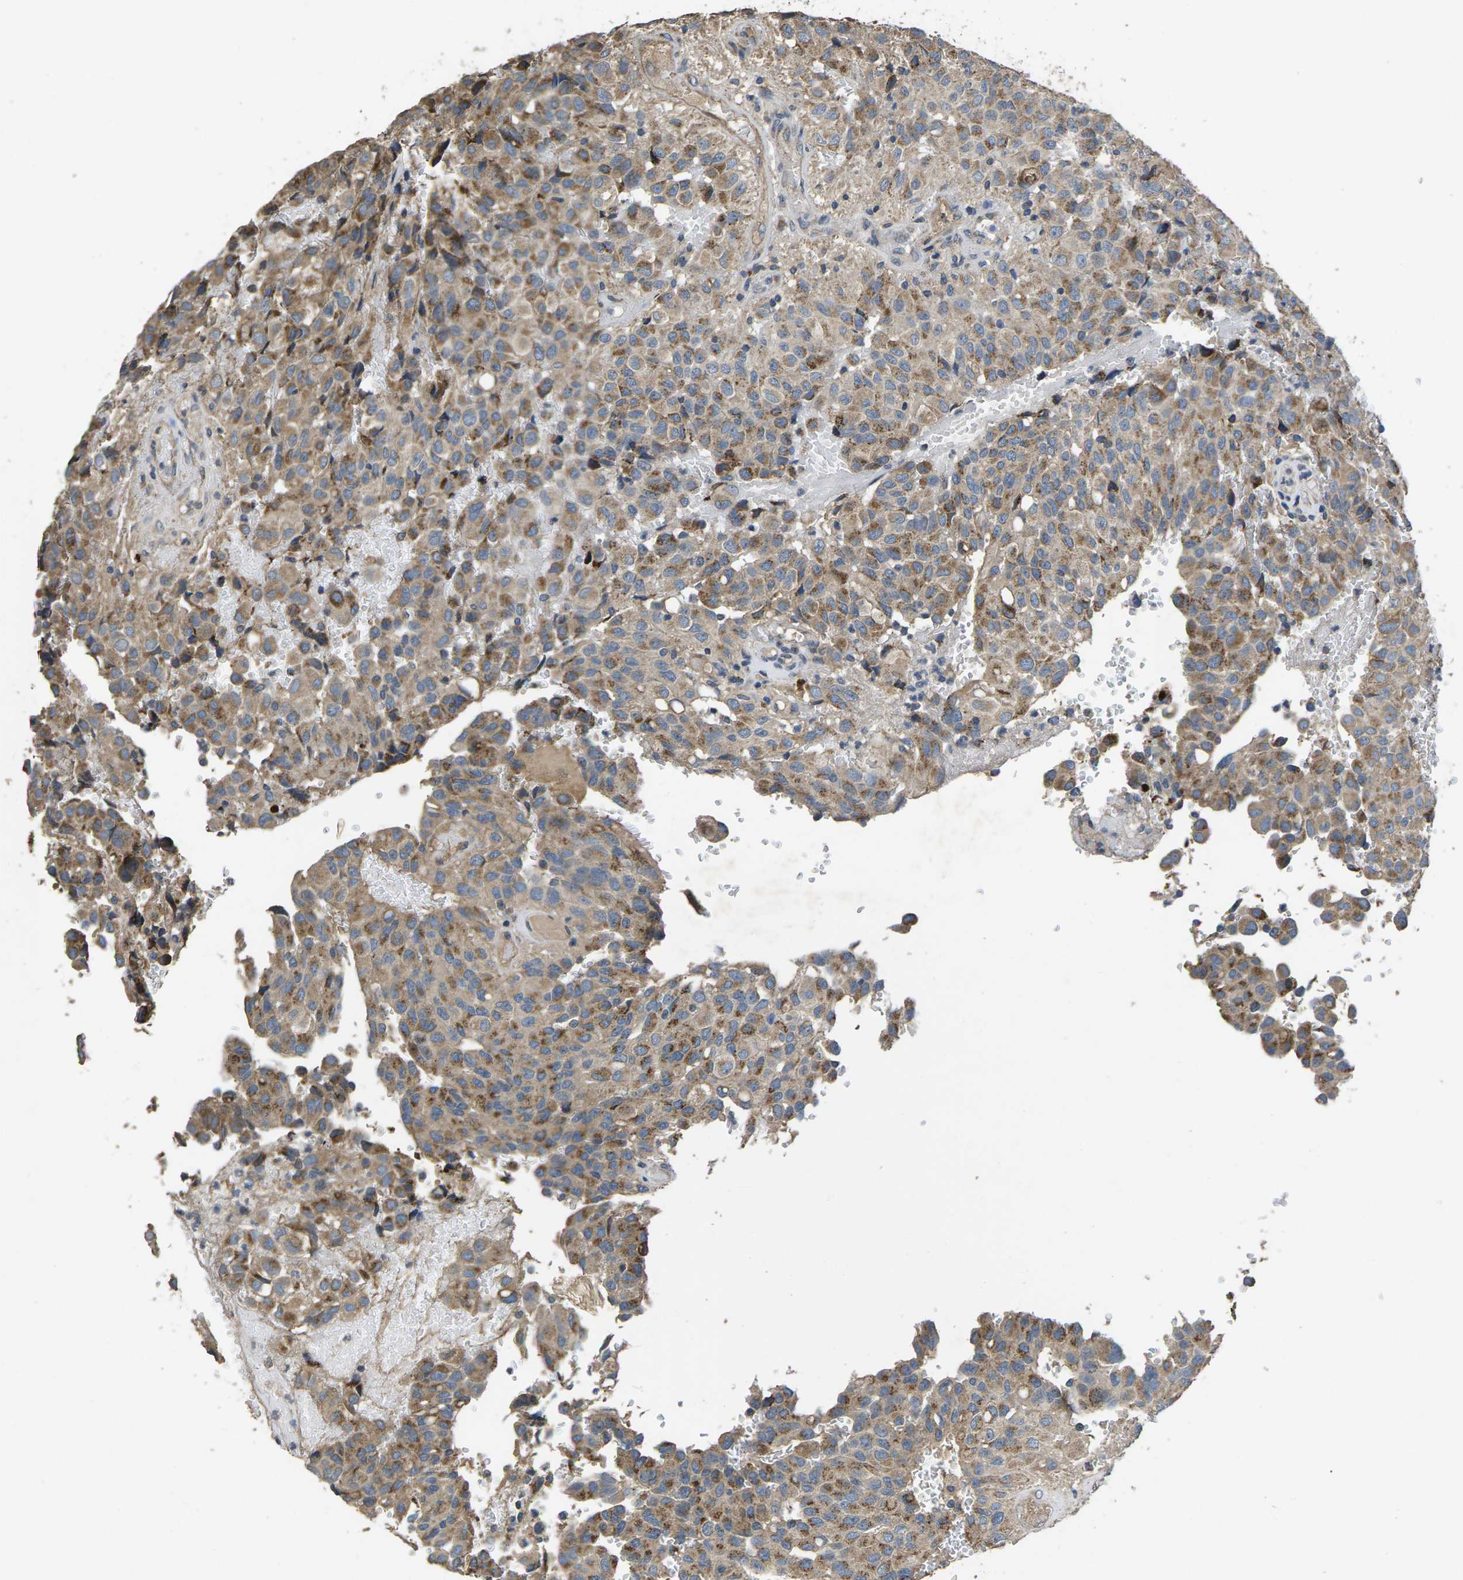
{"staining": {"intensity": "moderate", "quantity": "25%-75%", "location": "cytoplasmic/membranous"}, "tissue": "glioma", "cell_type": "Tumor cells", "image_type": "cancer", "snomed": [{"axis": "morphology", "description": "Glioma, malignant, High grade"}, {"axis": "topography", "description": "Brain"}], "caption": "Immunohistochemistry micrograph of neoplastic tissue: human glioma stained using immunohistochemistry (IHC) shows medium levels of moderate protein expression localized specifically in the cytoplasmic/membranous of tumor cells, appearing as a cytoplasmic/membranous brown color.", "gene": "B4GAT1", "patient": {"sex": "male", "age": 32}}